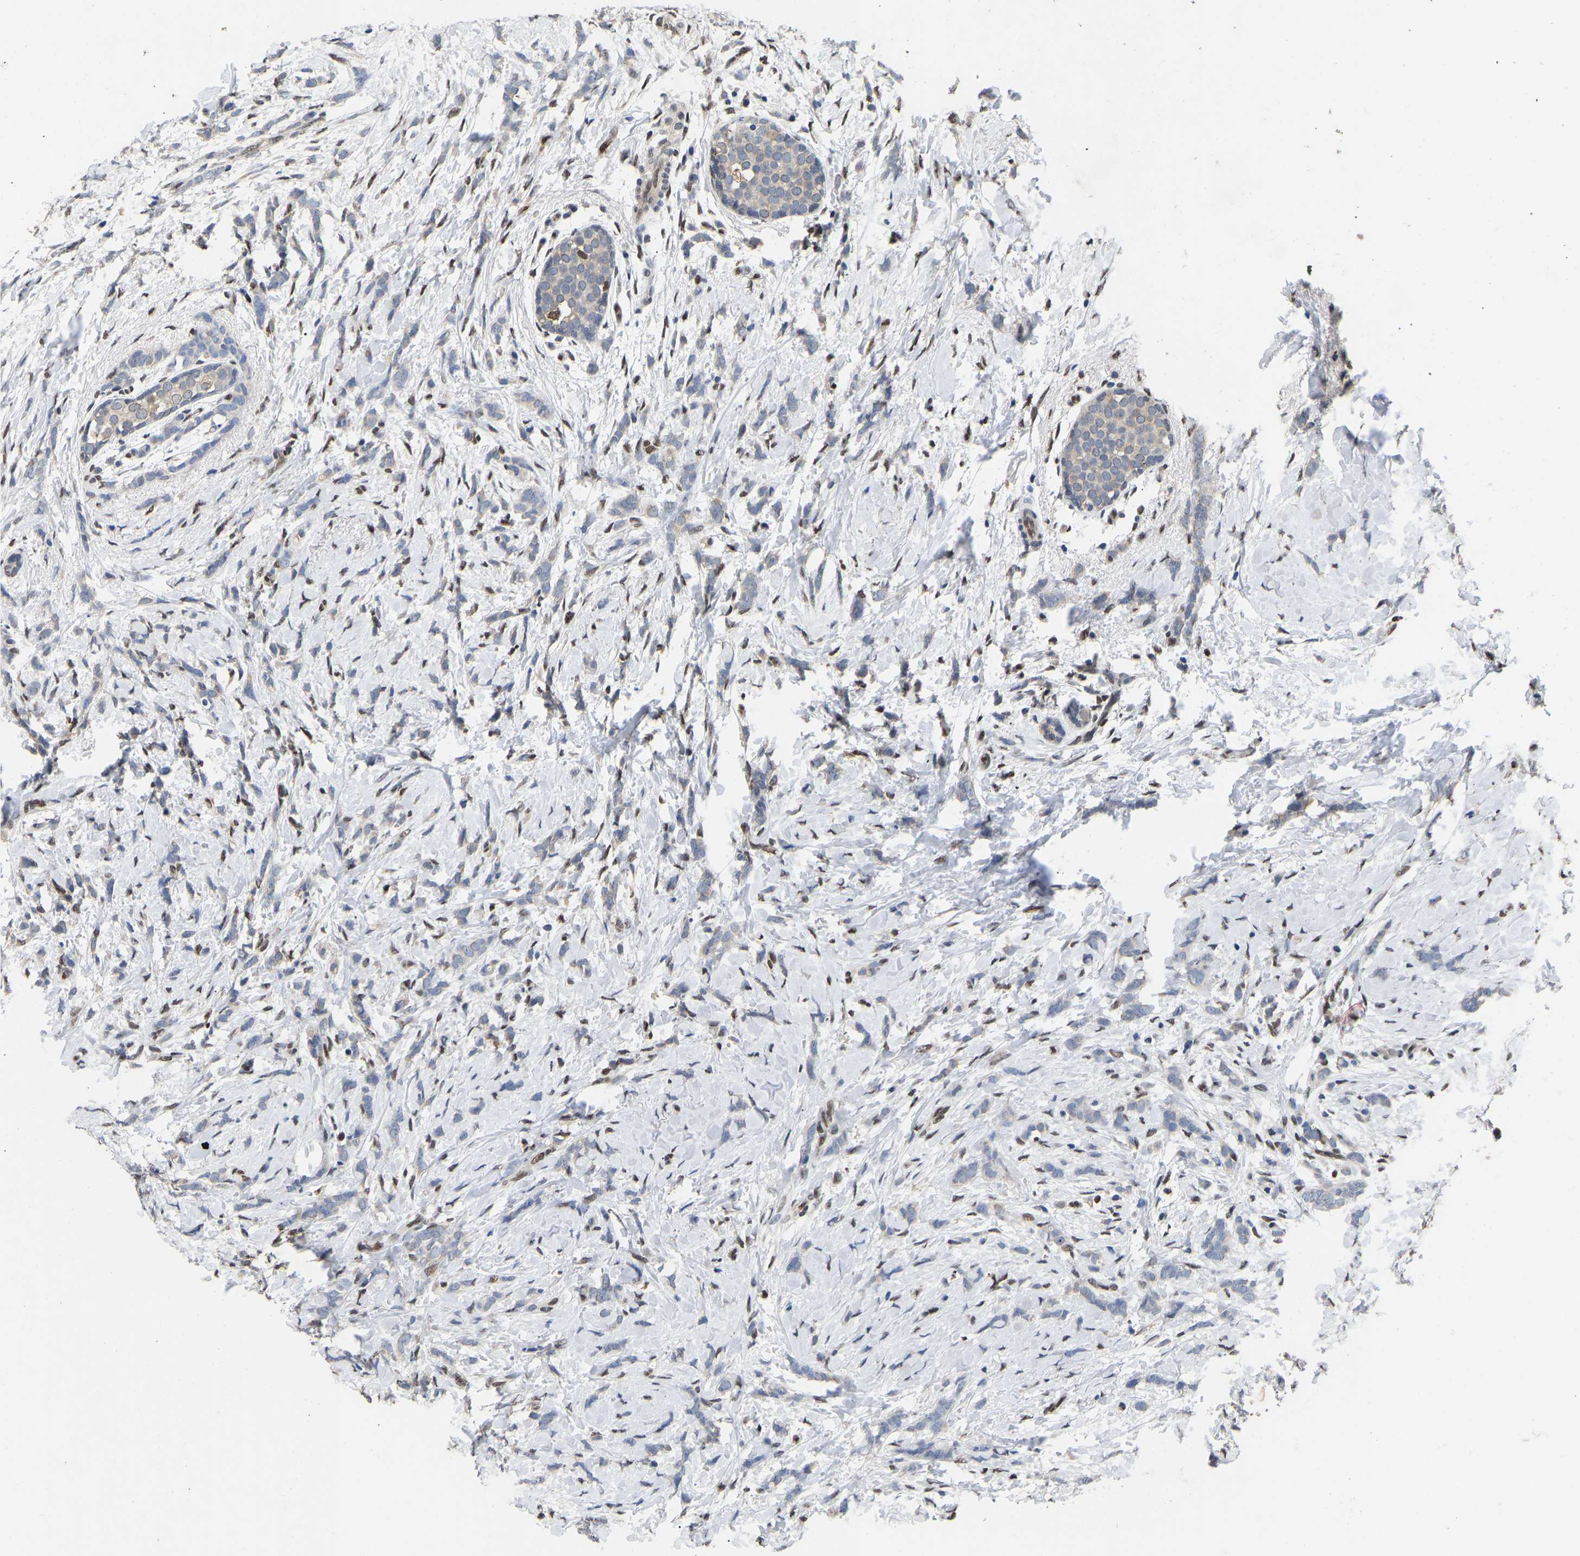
{"staining": {"intensity": "weak", "quantity": "<25%", "location": "cytoplasmic/membranous"}, "tissue": "breast cancer", "cell_type": "Tumor cells", "image_type": "cancer", "snomed": [{"axis": "morphology", "description": "Lobular carcinoma, in situ"}, {"axis": "morphology", "description": "Lobular carcinoma"}, {"axis": "topography", "description": "Breast"}], "caption": "A micrograph of breast lobular carcinoma in situ stained for a protein shows no brown staining in tumor cells.", "gene": "QKI", "patient": {"sex": "female", "age": 41}}